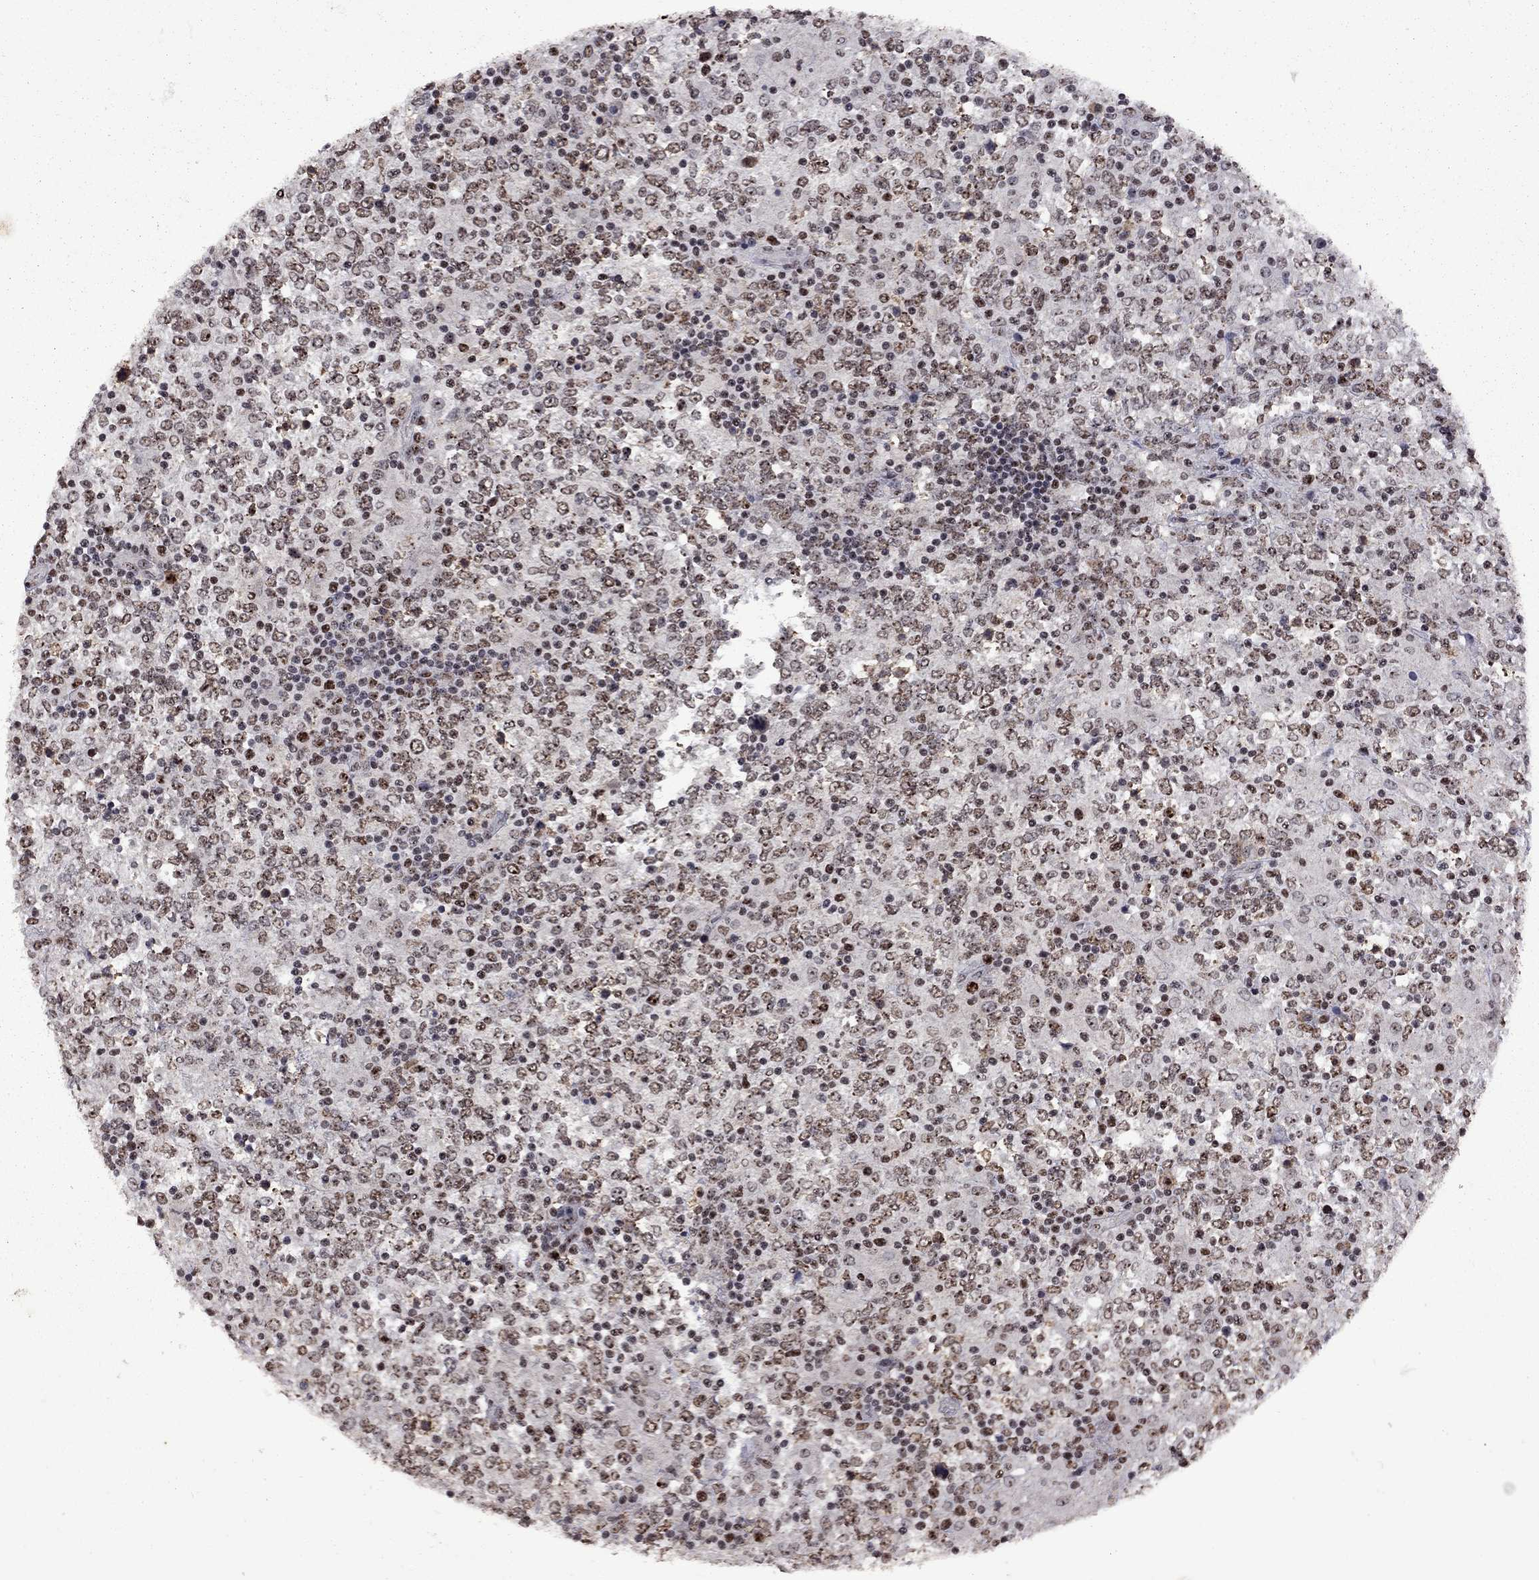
{"staining": {"intensity": "moderate", "quantity": ">75%", "location": "nuclear"}, "tissue": "lymphoma", "cell_type": "Tumor cells", "image_type": "cancer", "snomed": [{"axis": "morphology", "description": "Malignant lymphoma, non-Hodgkin's type, High grade"}, {"axis": "topography", "description": "Lymph node"}], "caption": "Immunohistochemical staining of human malignant lymphoma, non-Hodgkin's type (high-grade) reveals medium levels of moderate nuclear protein staining in approximately >75% of tumor cells.", "gene": "SPOUT1", "patient": {"sex": "female", "age": 84}}